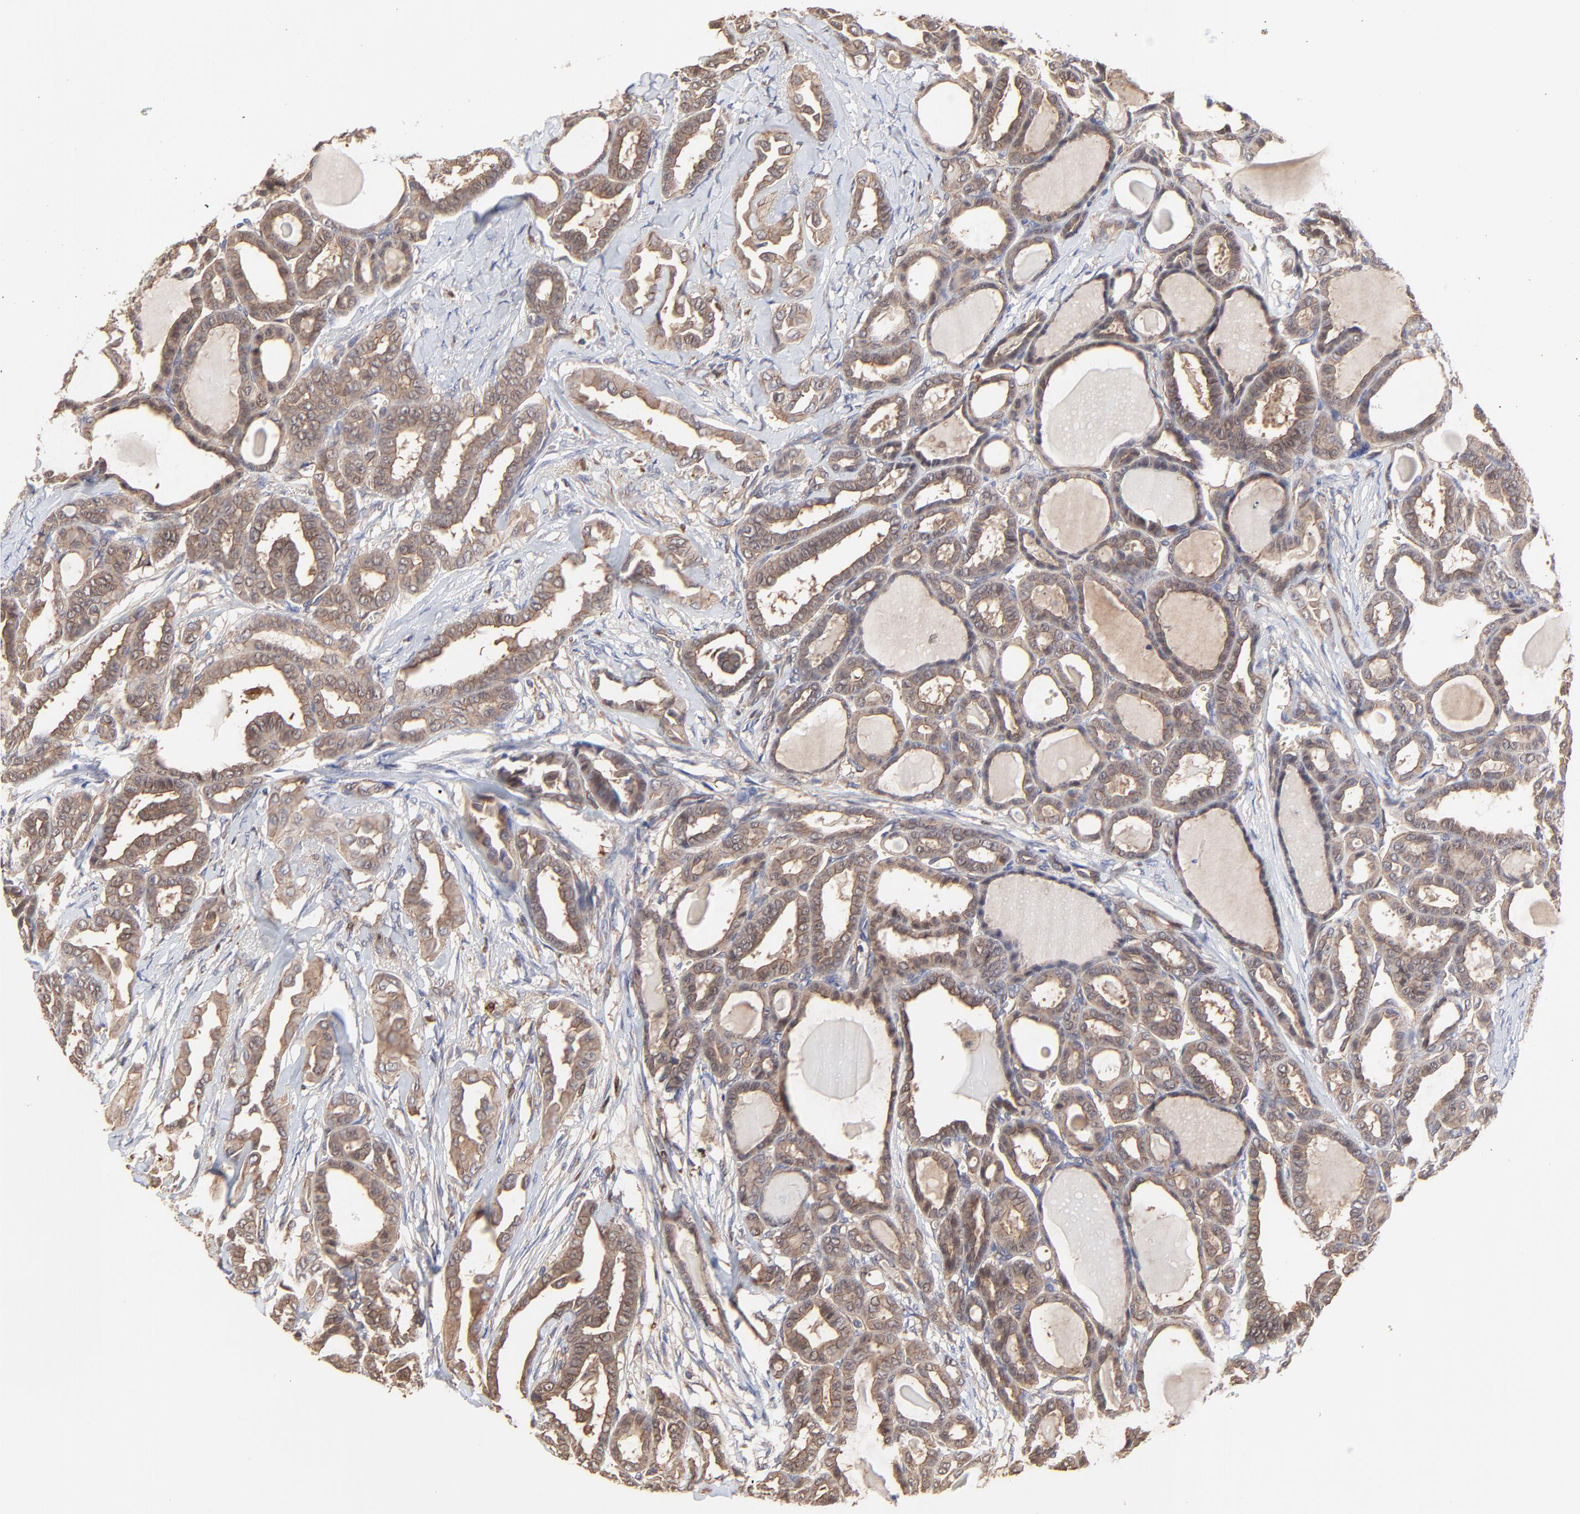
{"staining": {"intensity": "moderate", "quantity": ">75%", "location": "cytoplasmic/membranous"}, "tissue": "thyroid cancer", "cell_type": "Tumor cells", "image_type": "cancer", "snomed": [{"axis": "morphology", "description": "Carcinoma, NOS"}, {"axis": "topography", "description": "Thyroid gland"}], "caption": "A brown stain shows moderate cytoplasmic/membranous expression of a protein in carcinoma (thyroid) tumor cells.", "gene": "ARMT1", "patient": {"sex": "female", "age": 91}}